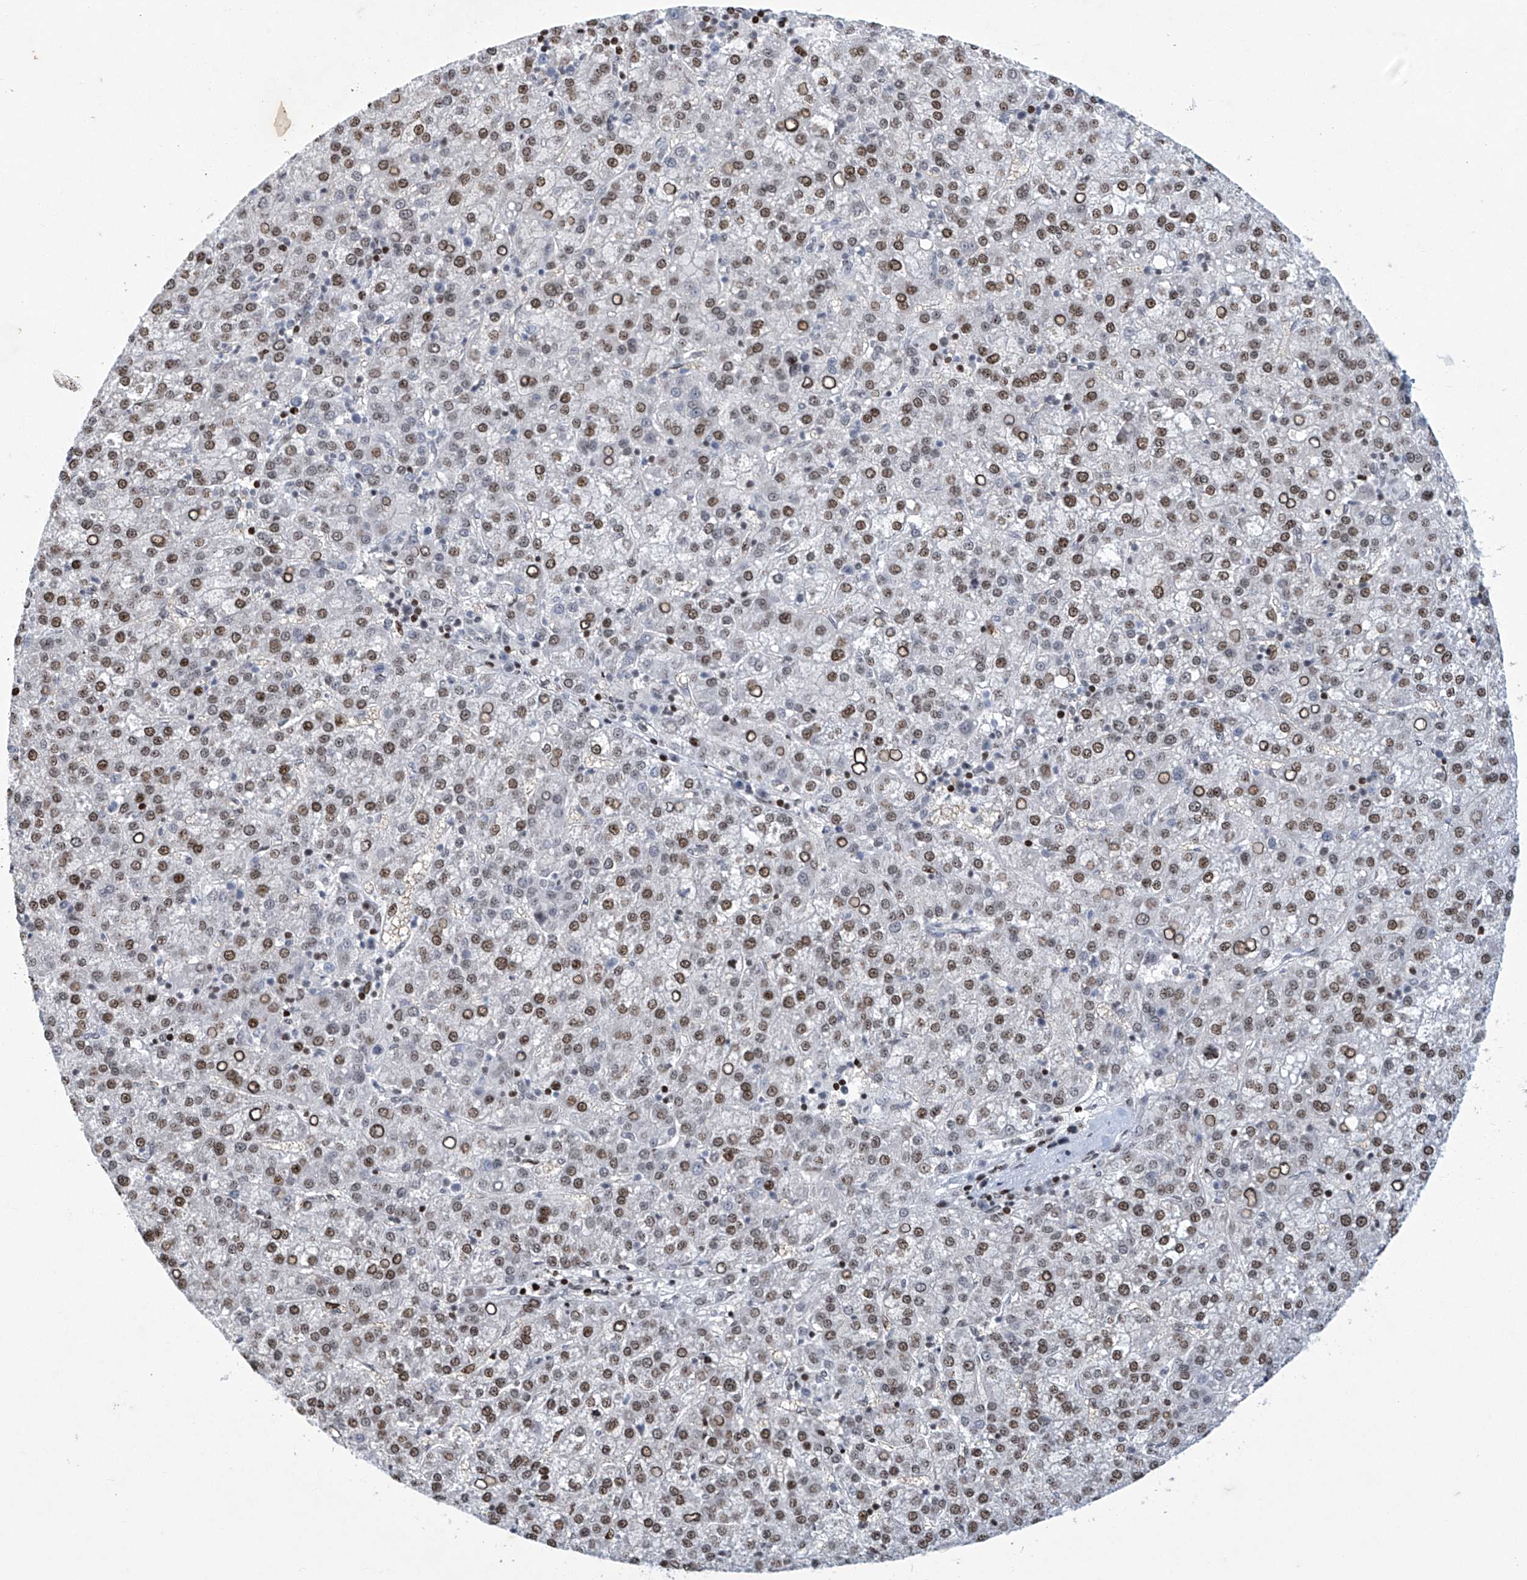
{"staining": {"intensity": "moderate", "quantity": ">75%", "location": "nuclear"}, "tissue": "liver cancer", "cell_type": "Tumor cells", "image_type": "cancer", "snomed": [{"axis": "morphology", "description": "Carcinoma, Hepatocellular, NOS"}, {"axis": "topography", "description": "Liver"}], "caption": "The image exhibits staining of hepatocellular carcinoma (liver), revealing moderate nuclear protein staining (brown color) within tumor cells.", "gene": "RFX7", "patient": {"sex": "female", "age": 58}}